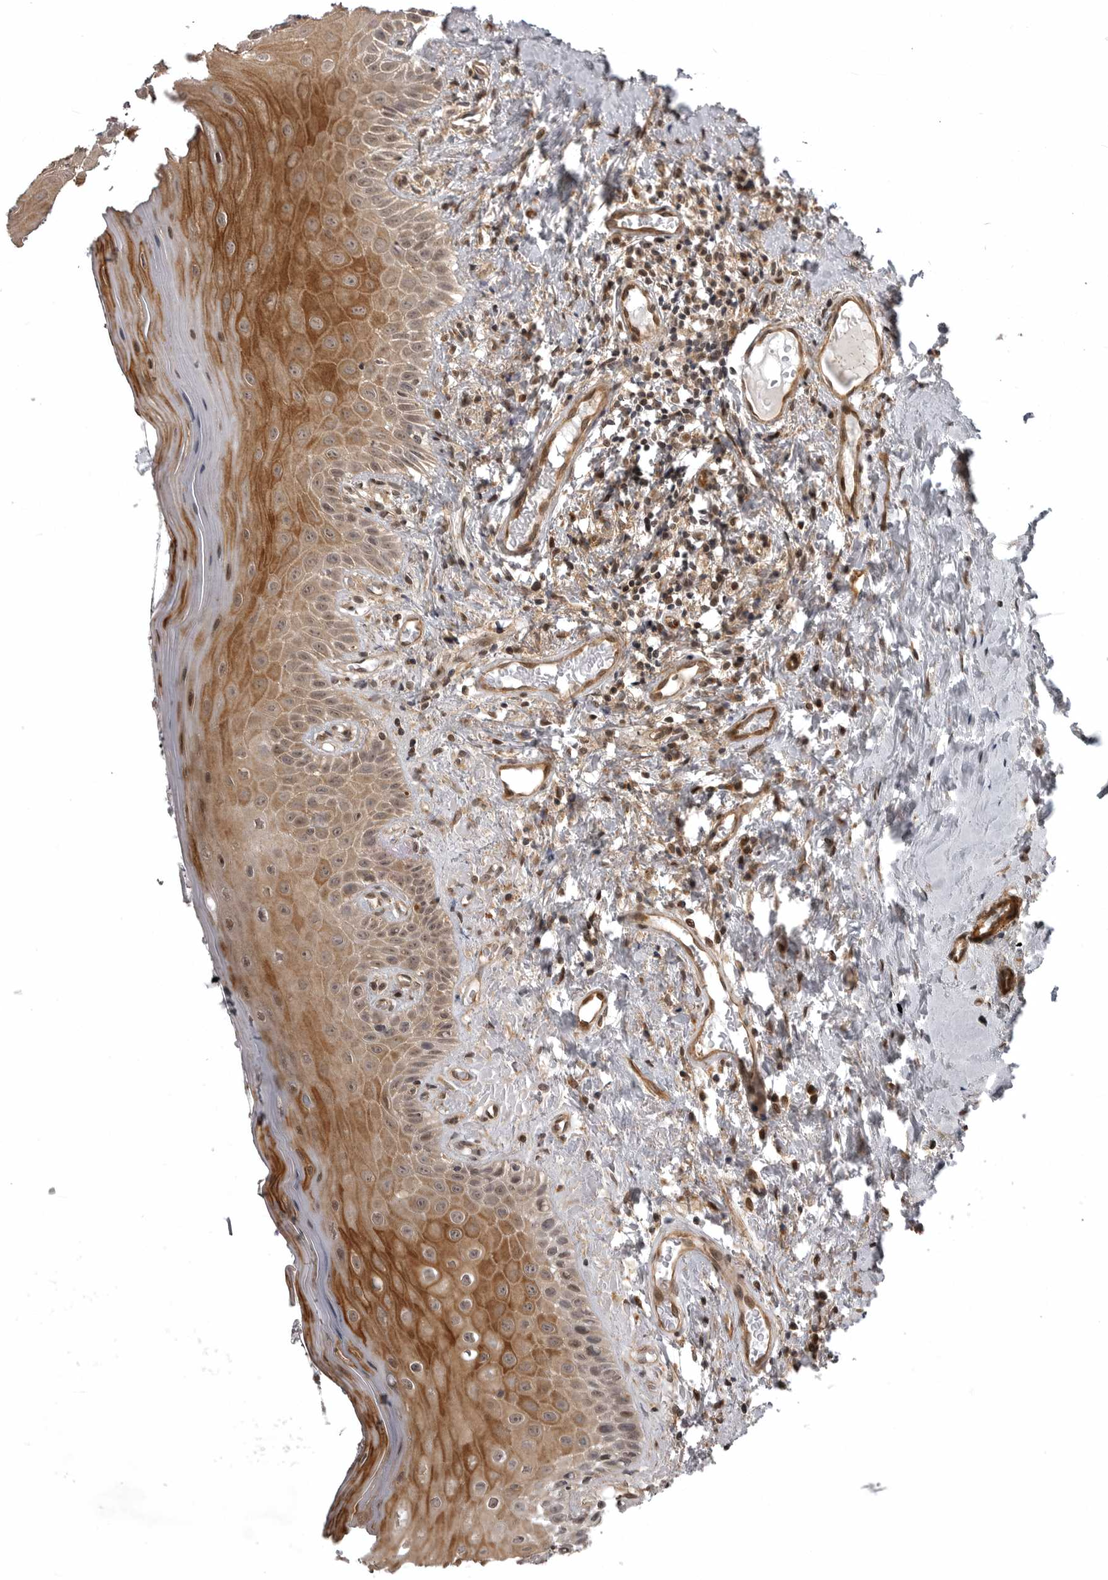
{"staining": {"intensity": "moderate", "quantity": ">75%", "location": "cytoplasmic/membranous,nuclear"}, "tissue": "oral mucosa", "cell_type": "Squamous epithelial cells", "image_type": "normal", "snomed": [{"axis": "morphology", "description": "Normal tissue, NOS"}, {"axis": "topography", "description": "Oral tissue"}], "caption": "Immunohistochemistry of benign oral mucosa displays medium levels of moderate cytoplasmic/membranous,nuclear positivity in approximately >75% of squamous epithelial cells.", "gene": "SNX16", "patient": {"sex": "male", "age": 66}}